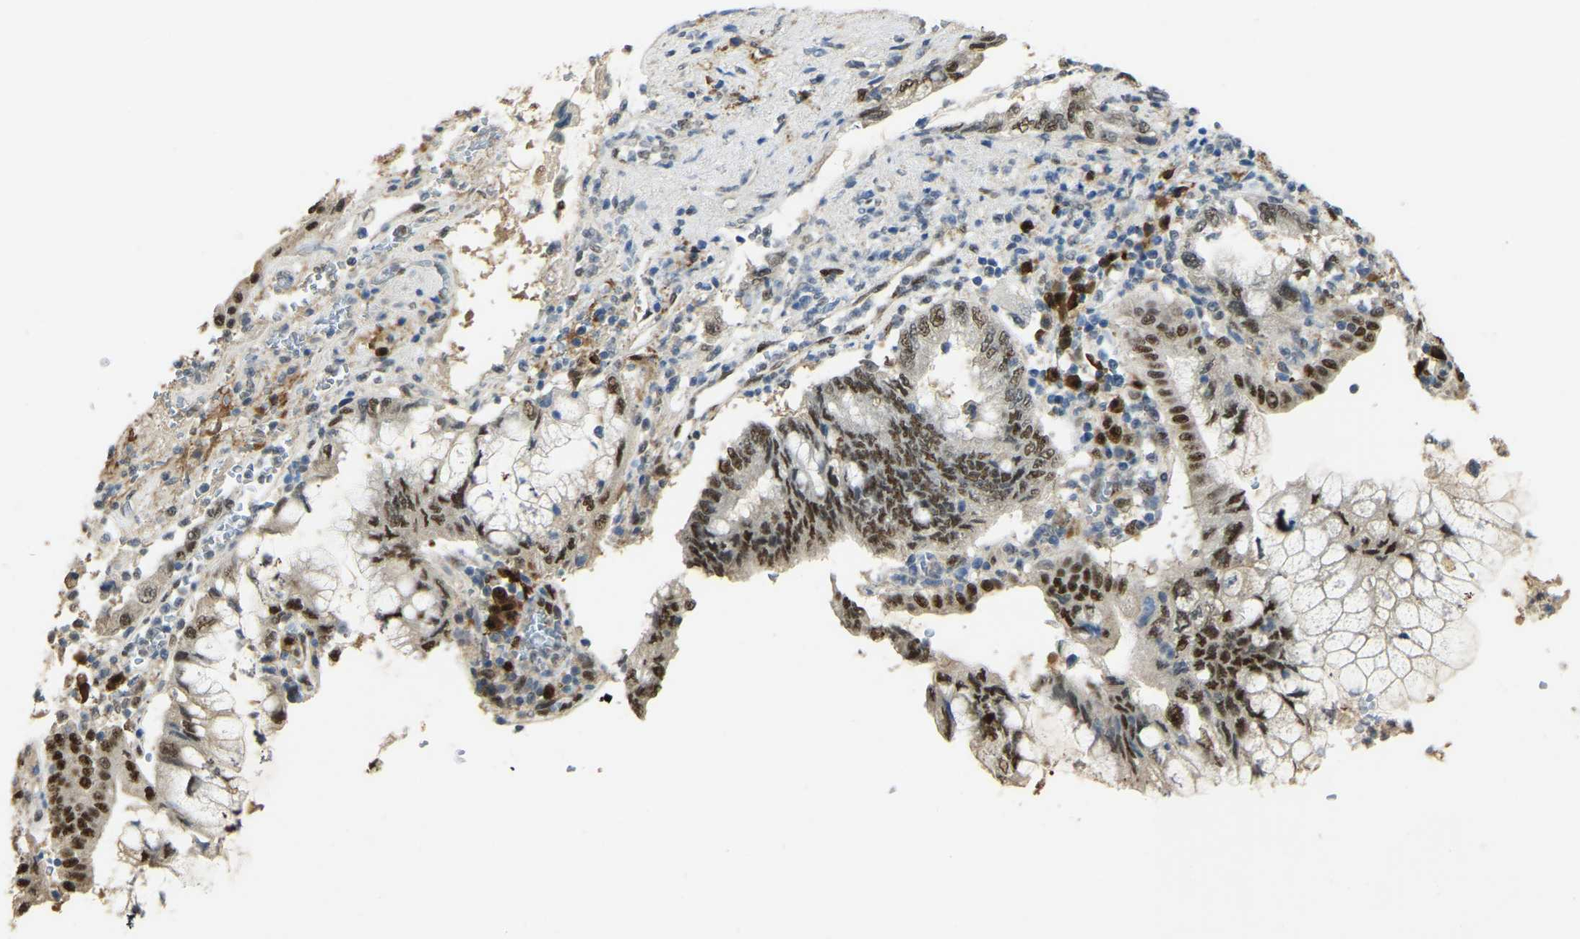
{"staining": {"intensity": "strong", "quantity": ">75%", "location": "cytoplasmic/membranous,nuclear"}, "tissue": "pancreatic cancer", "cell_type": "Tumor cells", "image_type": "cancer", "snomed": [{"axis": "morphology", "description": "Adenocarcinoma, NOS"}, {"axis": "topography", "description": "Pancreas"}], "caption": "High-power microscopy captured an immunohistochemistry histopathology image of adenocarcinoma (pancreatic), revealing strong cytoplasmic/membranous and nuclear staining in about >75% of tumor cells. The staining was performed using DAB, with brown indicating positive protein expression. Nuclei are stained blue with hematoxylin.", "gene": "NANS", "patient": {"sex": "female", "age": 73}}